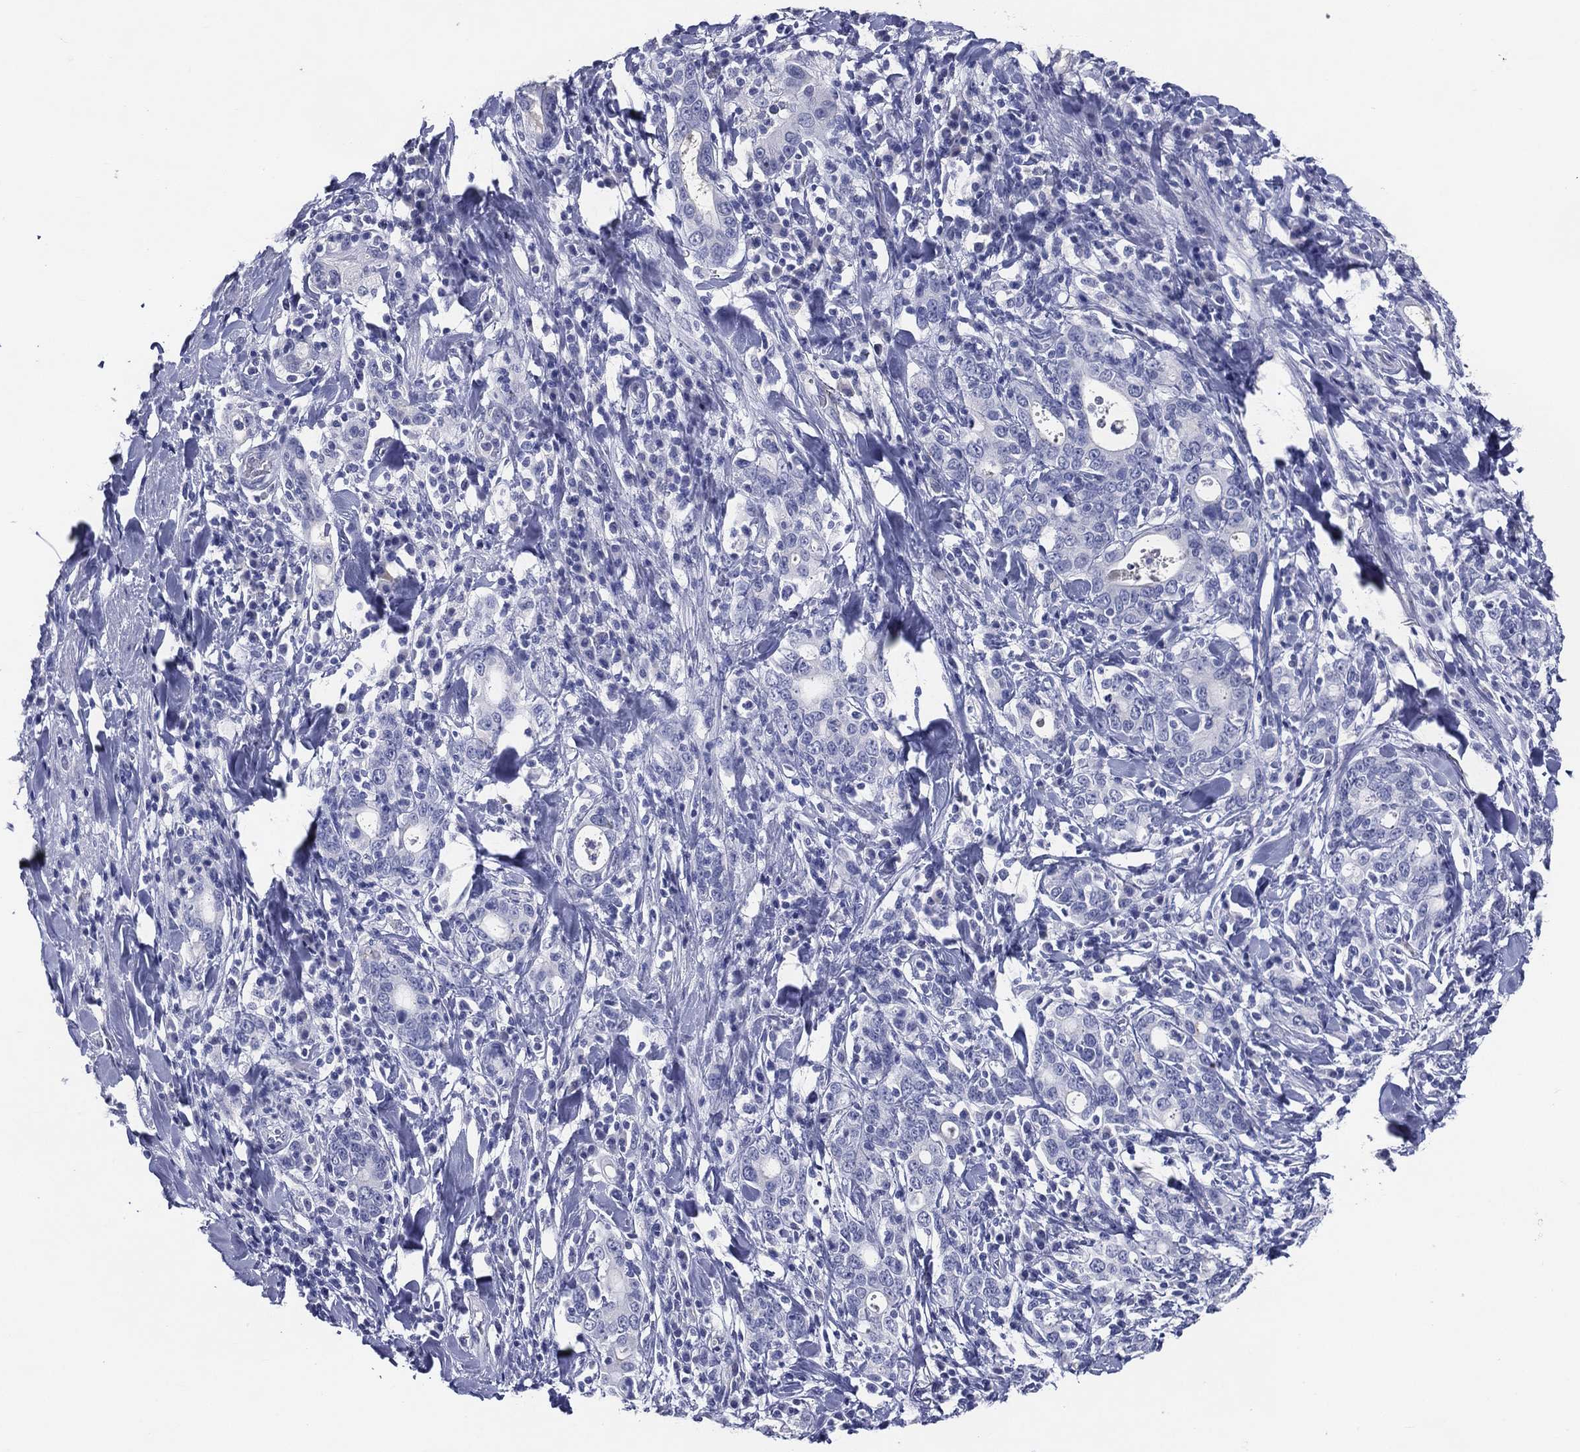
{"staining": {"intensity": "negative", "quantity": "none", "location": "none"}, "tissue": "stomach cancer", "cell_type": "Tumor cells", "image_type": "cancer", "snomed": [{"axis": "morphology", "description": "Adenocarcinoma, NOS"}, {"axis": "topography", "description": "Stomach"}], "caption": "Adenocarcinoma (stomach) was stained to show a protein in brown. There is no significant staining in tumor cells.", "gene": "ACE2", "patient": {"sex": "male", "age": 79}}